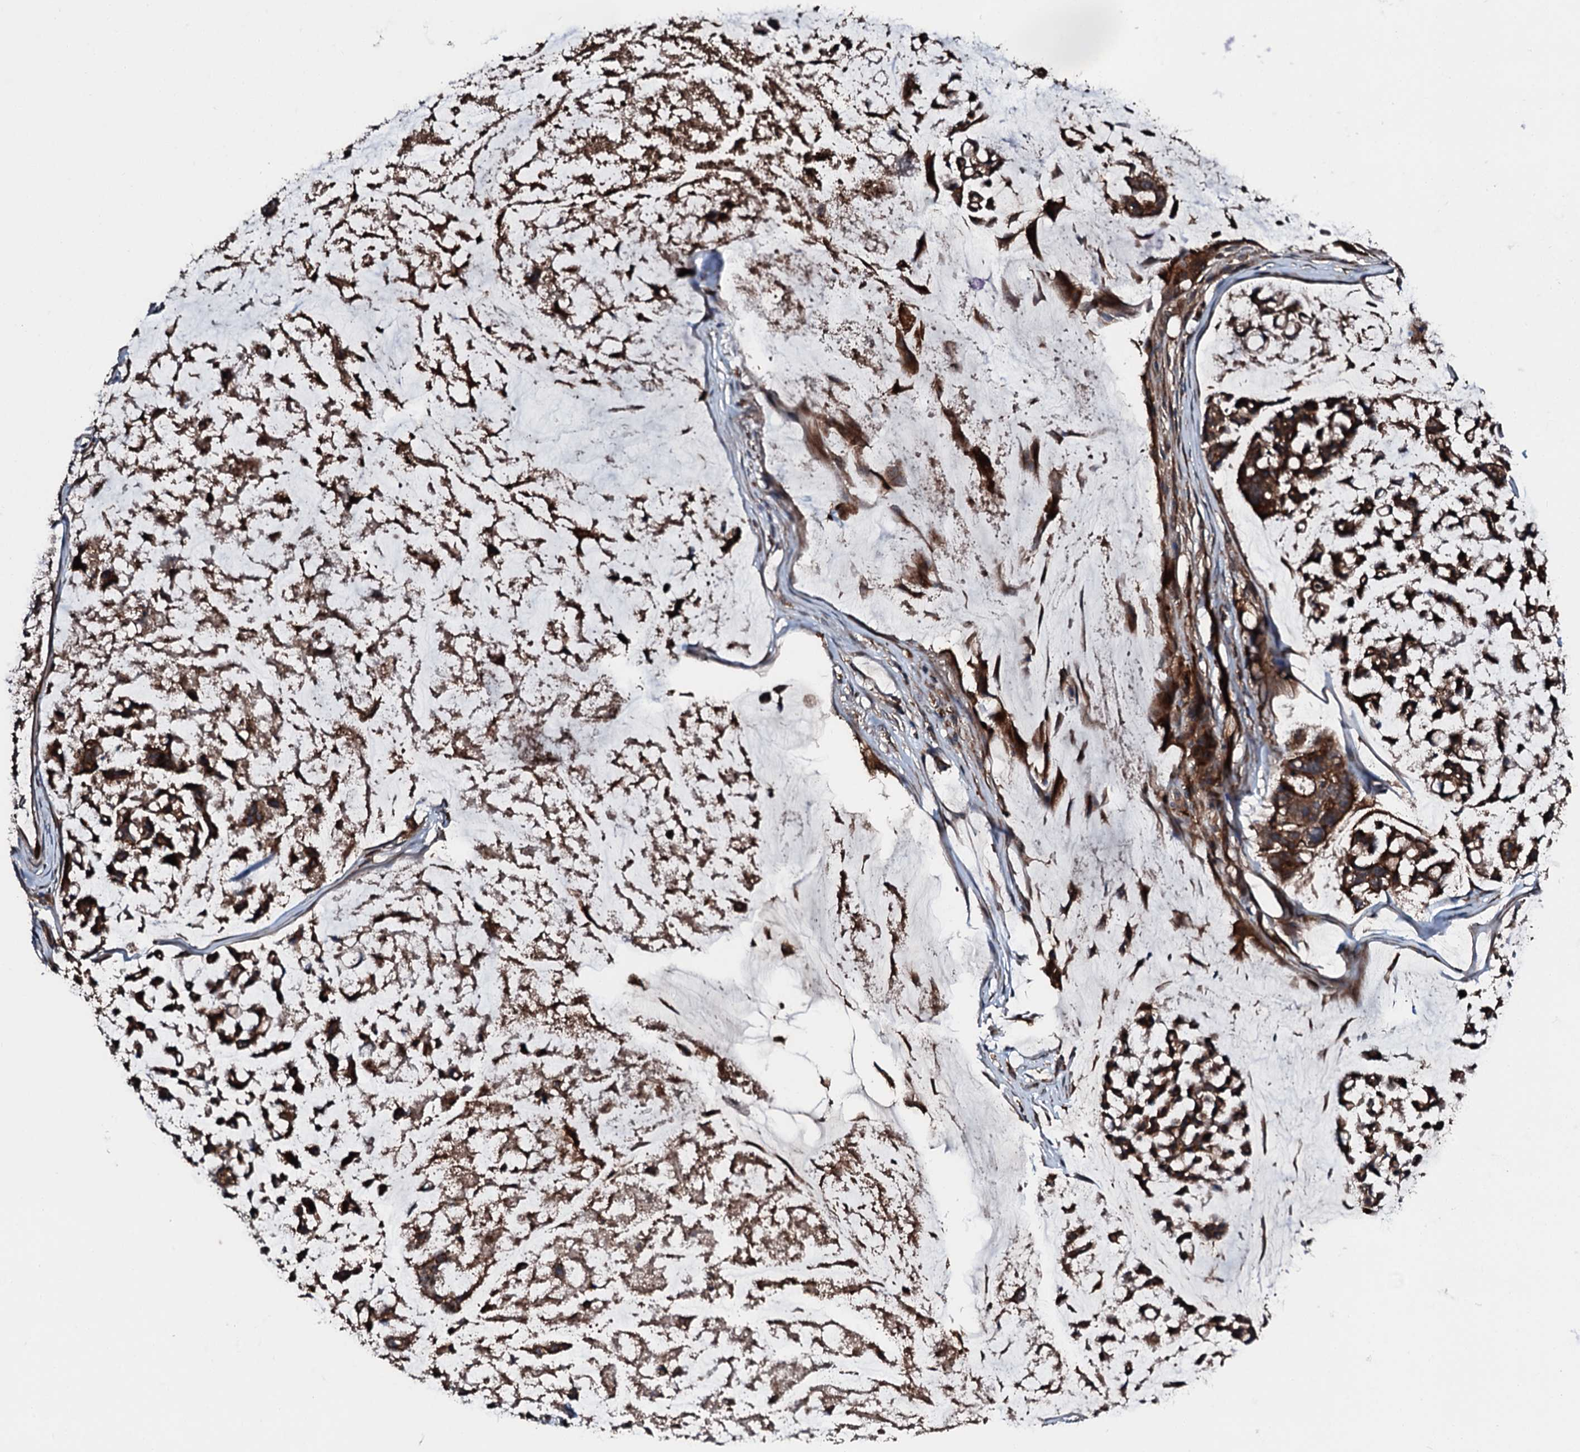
{"staining": {"intensity": "strong", "quantity": ">75%", "location": "cytoplasmic/membranous"}, "tissue": "stomach cancer", "cell_type": "Tumor cells", "image_type": "cancer", "snomed": [{"axis": "morphology", "description": "Adenocarcinoma, NOS"}, {"axis": "topography", "description": "Stomach, lower"}], "caption": "The histopathology image exhibits staining of stomach adenocarcinoma, revealing strong cytoplasmic/membranous protein staining (brown color) within tumor cells.", "gene": "FGD4", "patient": {"sex": "male", "age": 67}}